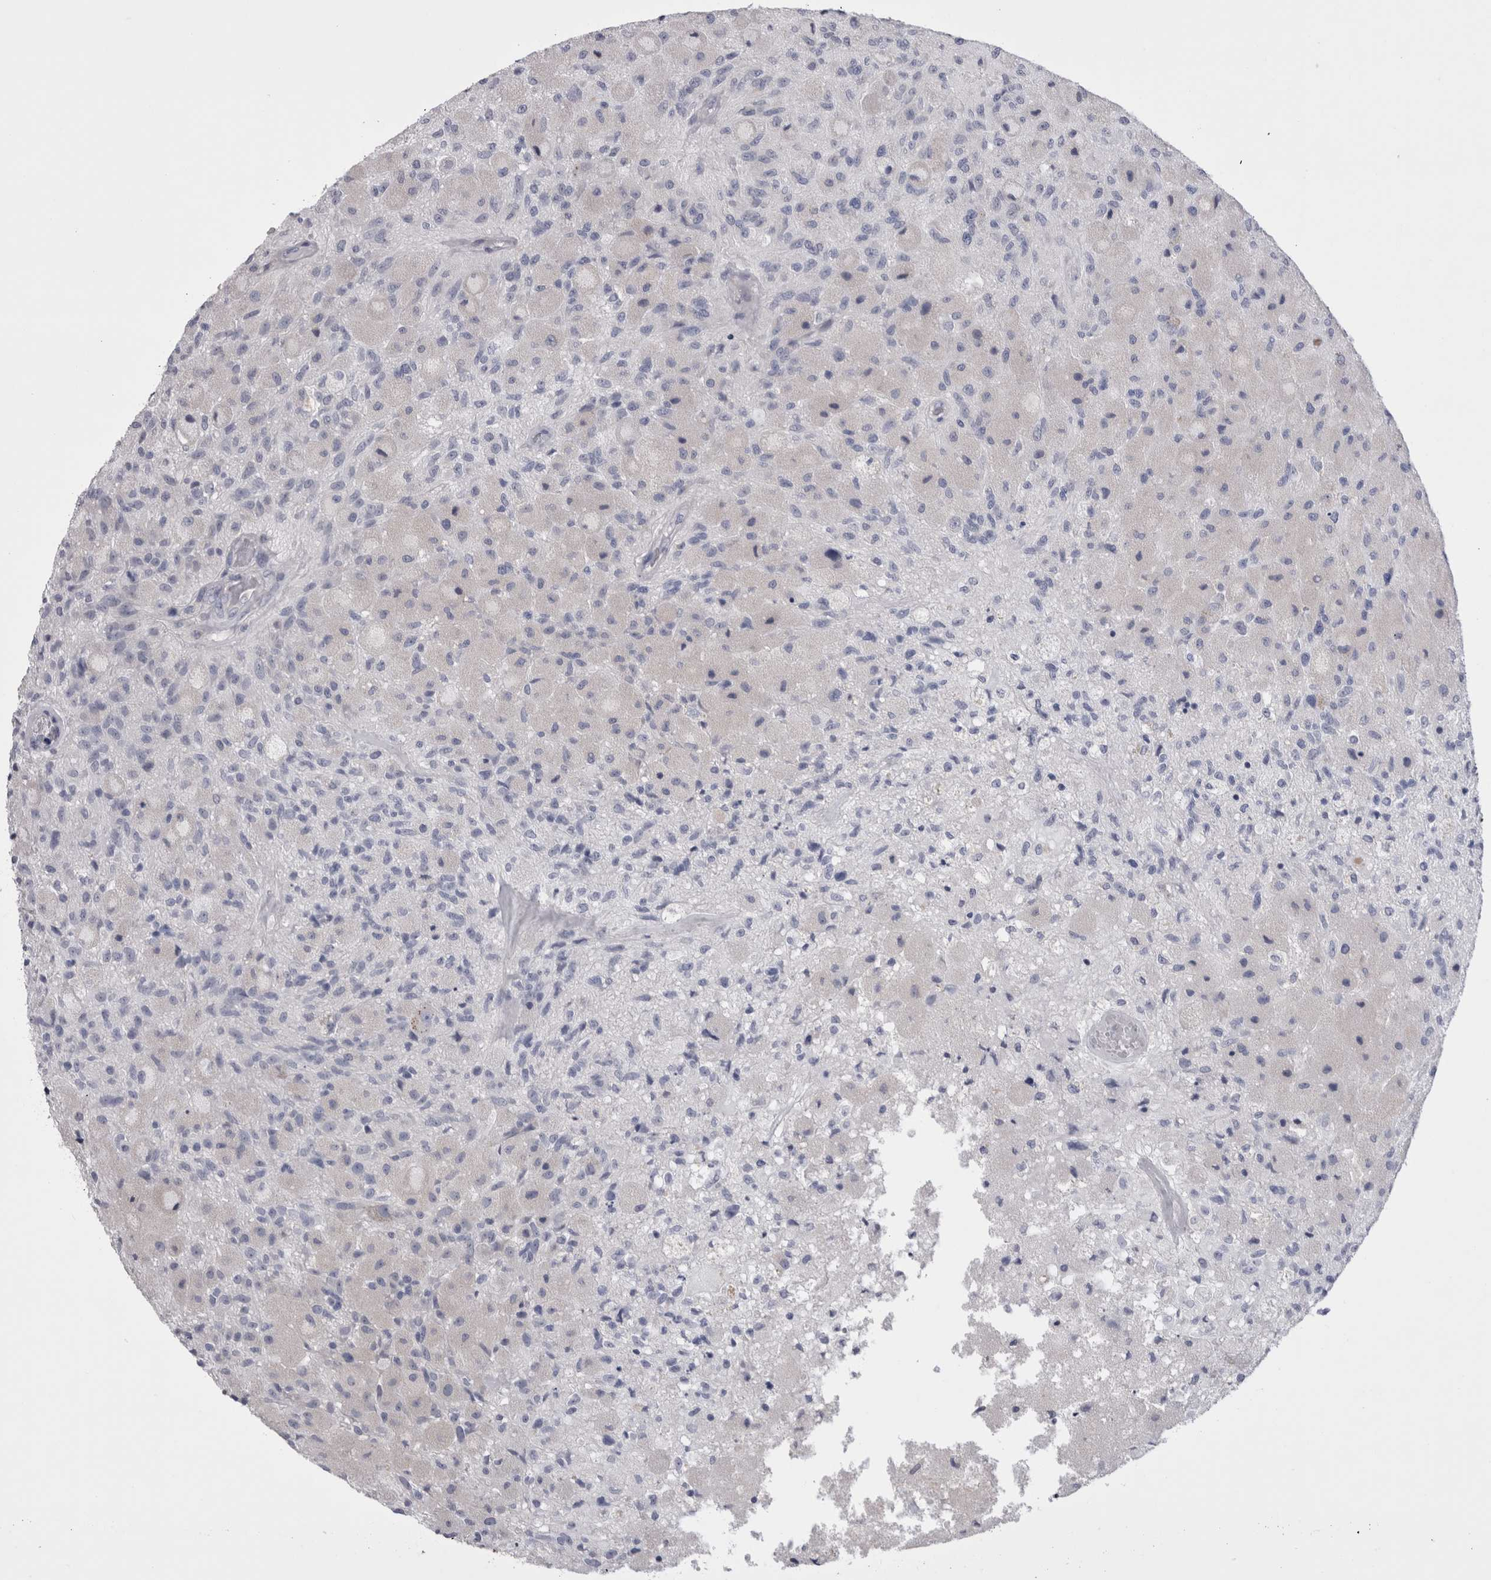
{"staining": {"intensity": "negative", "quantity": "none", "location": "none"}, "tissue": "glioma", "cell_type": "Tumor cells", "image_type": "cancer", "snomed": [{"axis": "morphology", "description": "Normal tissue, NOS"}, {"axis": "morphology", "description": "Glioma, malignant, High grade"}, {"axis": "topography", "description": "Cerebral cortex"}], "caption": "This is an IHC micrograph of human glioma. There is no positivity in tumor cells.", "gene": "PWP2", "patient": {"sex": "male", "age": 77}}